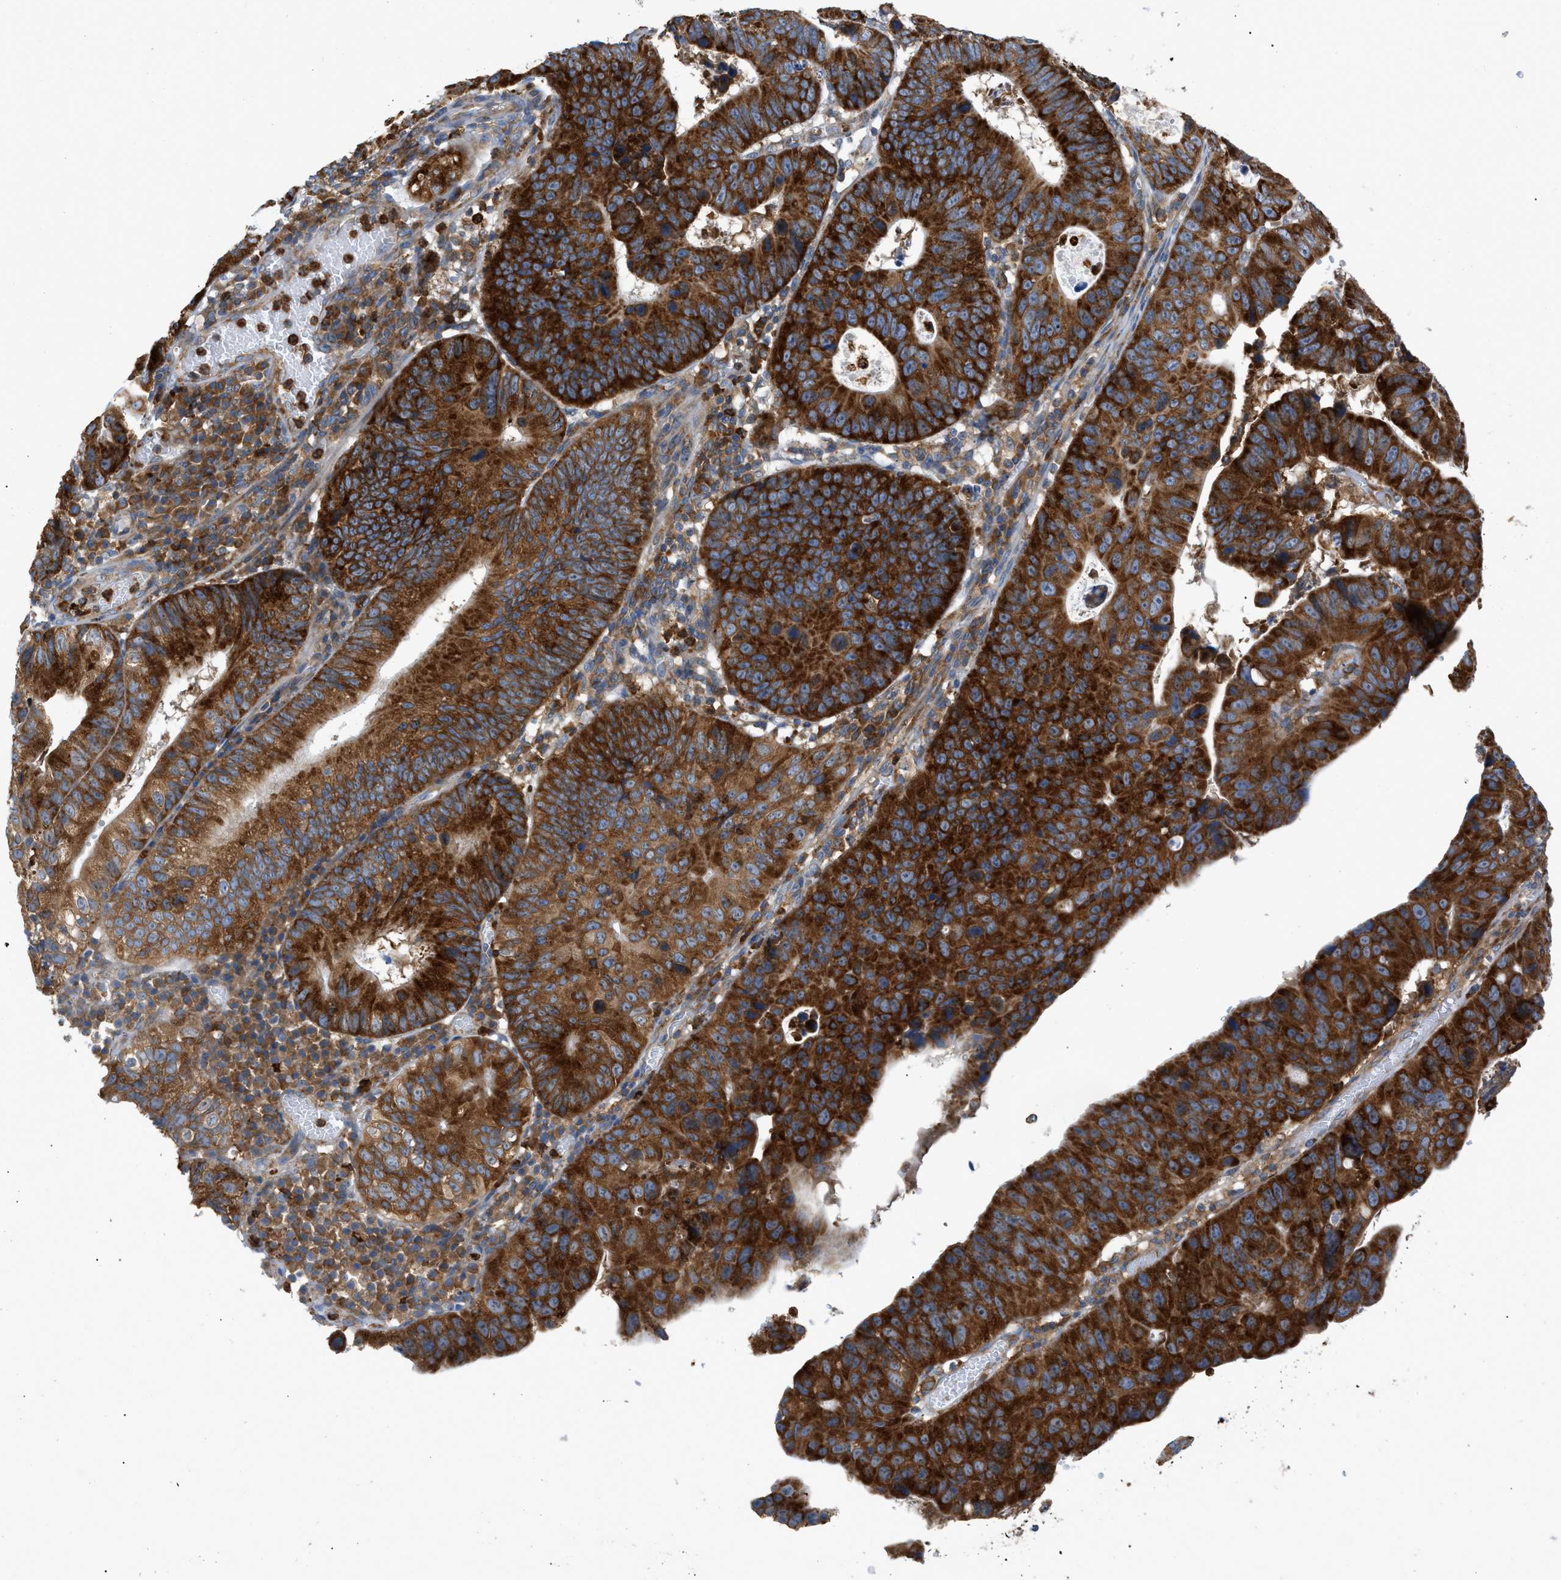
{"staining": {"intensity": "strong", "quantity": ">75%", "location": "cytoplasmic/membranous"}, "tissue": "stomach cancer", "cell_type": "Tumor cells", "image_type": "cancer", "snomed": [{"axis": "morphology", "description": "Adenocarcinoma, NOS"}, {"axis": "topography", "description": "Stomach"}], "caption": "Protein staining of adenocarcinoma (stomach) tissue shows strong cytoplasmic/membranous expression in about >75% of tumor cells.", "gene": "GPAT4", "patient": {"sex": "male", "age": 59}}